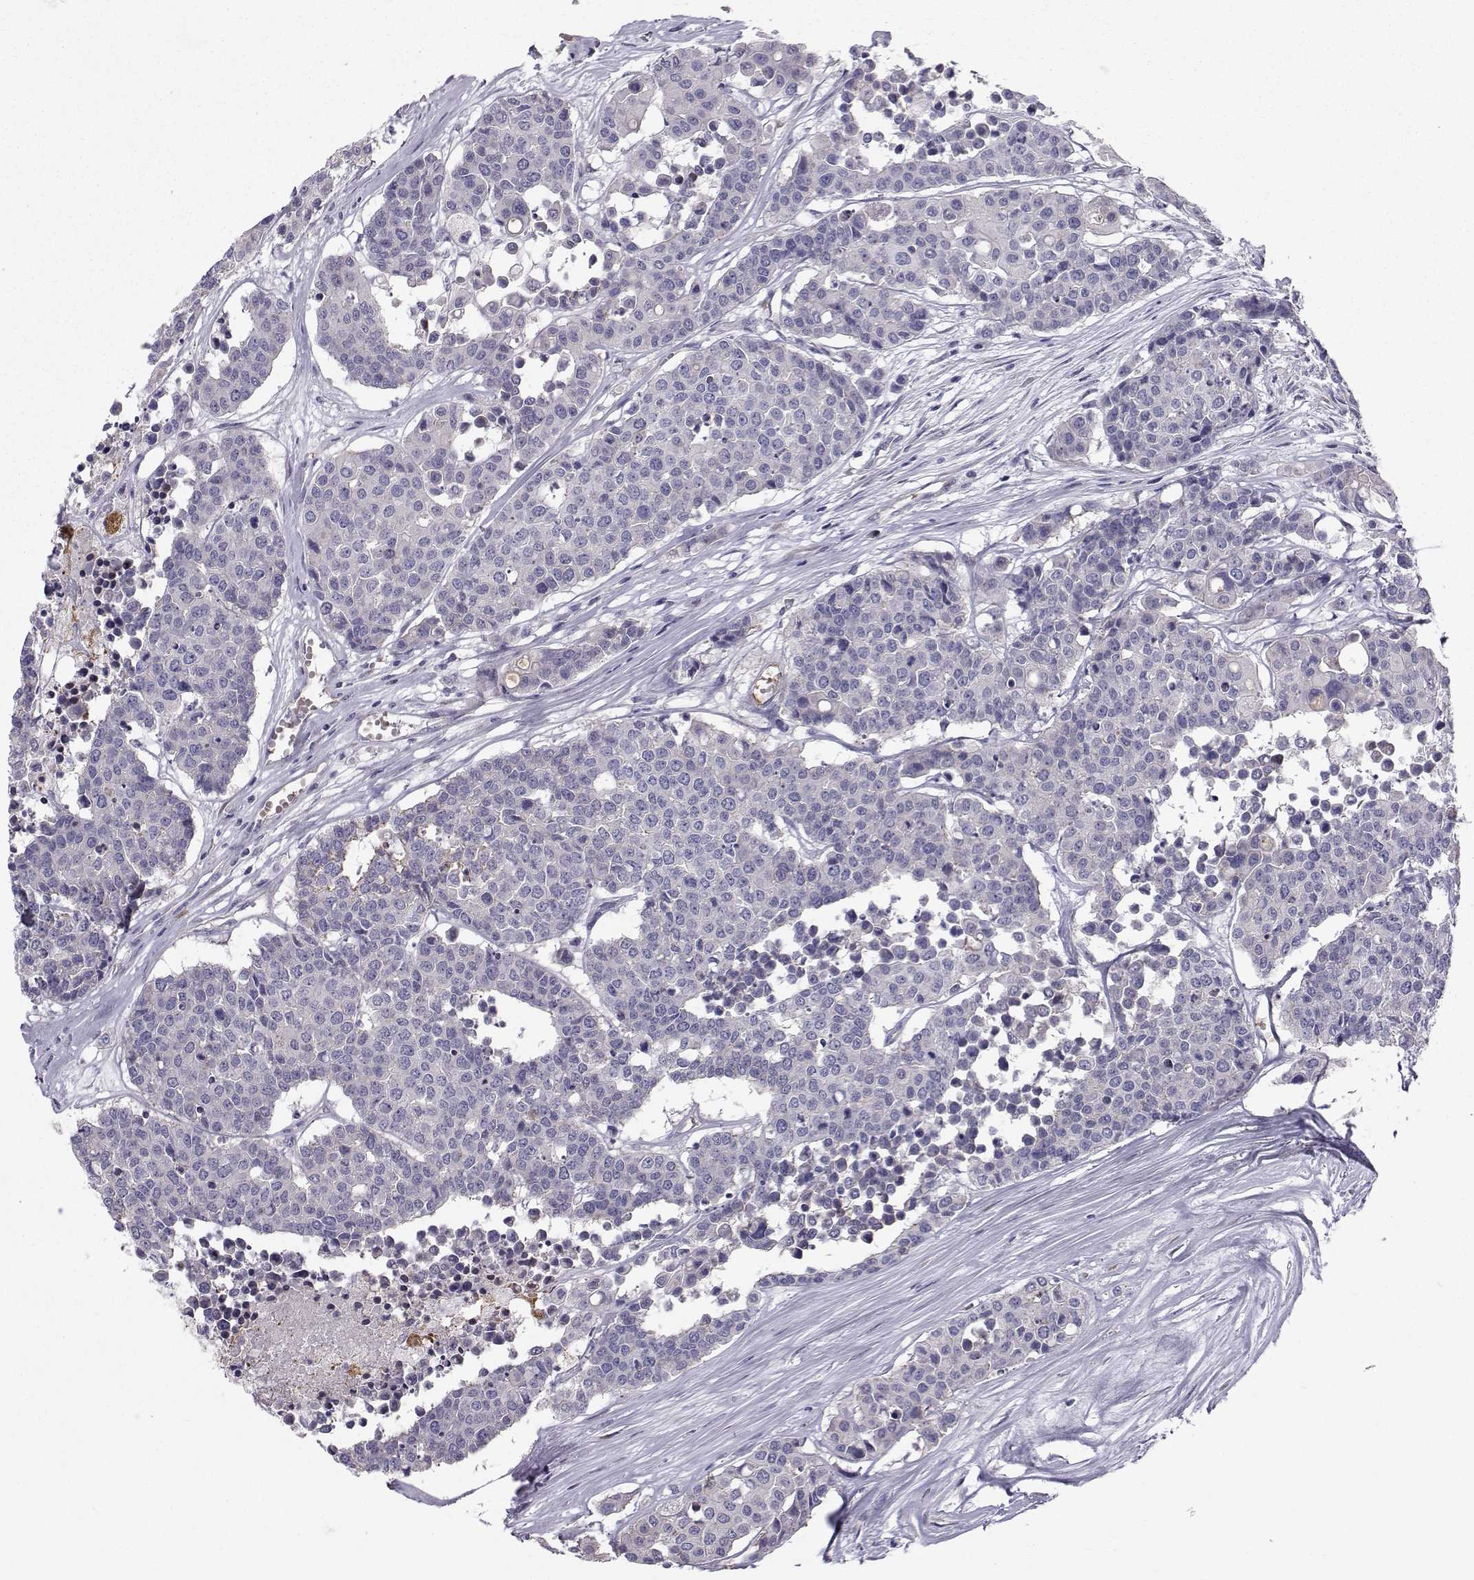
{"staining": {"intensity": "weak", "quantity": "<25%", "location": "cytoplasmic/membranous"}, "tissue": "carcinoid", "cell_type": "Tumor cells", "image_type": "cancer", "snomed": [{"axis": "morphology", "description": "Carcinoid, malignant, NOS"}, {"axis": "topography", "description": "Colon"}], "caption": "Immunohistochemistry (IHC) micrograph of neoplastic tissue: carcinoid (malignant) stained with DAB (3,3'-diaminobenzidine) demonstrates no significant protein positivity in tumor cells.", "gene": "QPCT", "patient": {"sex": "male", "age": 81}}